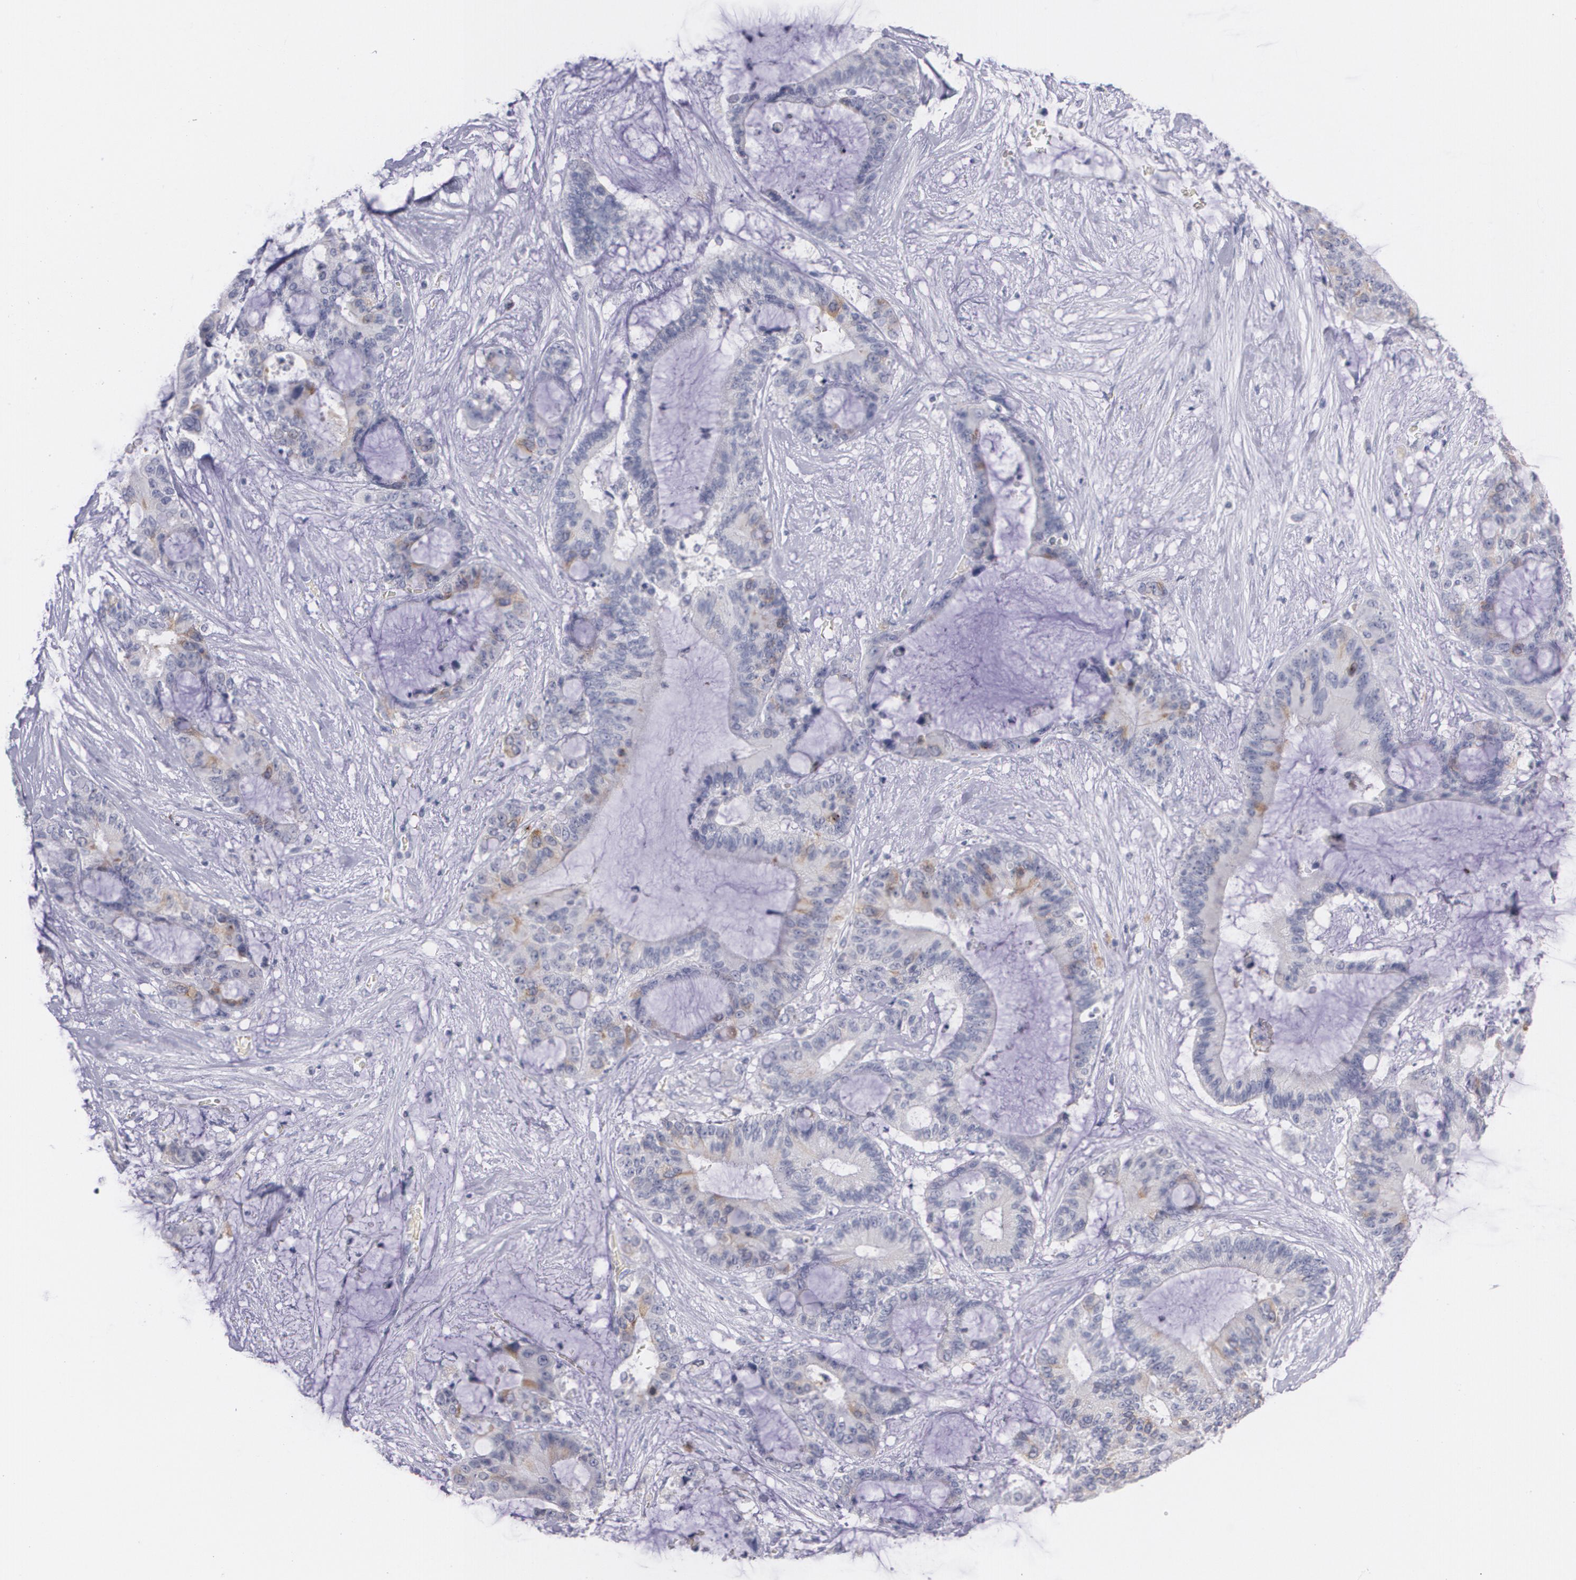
{"staining": {"intensity": "weak", "quantity": "<25%", "location": "cytoplasmic/membranous"}, "tissue": "liver cancer", "cell_type": "Tumor cells", "image_type": "cancer", "snomed": [{"axis": "morphology", "description": "Cholangiocarcinoma"}, {"axis": "topography", "description": "Liver"}], "caption": "An image of human cholangiocarcinoma (liver) is negative for staining in tumor cells. Nuclei are stained in blue.", "gene": "HMMR", "patient": {"sex": "female", "age": 73}}